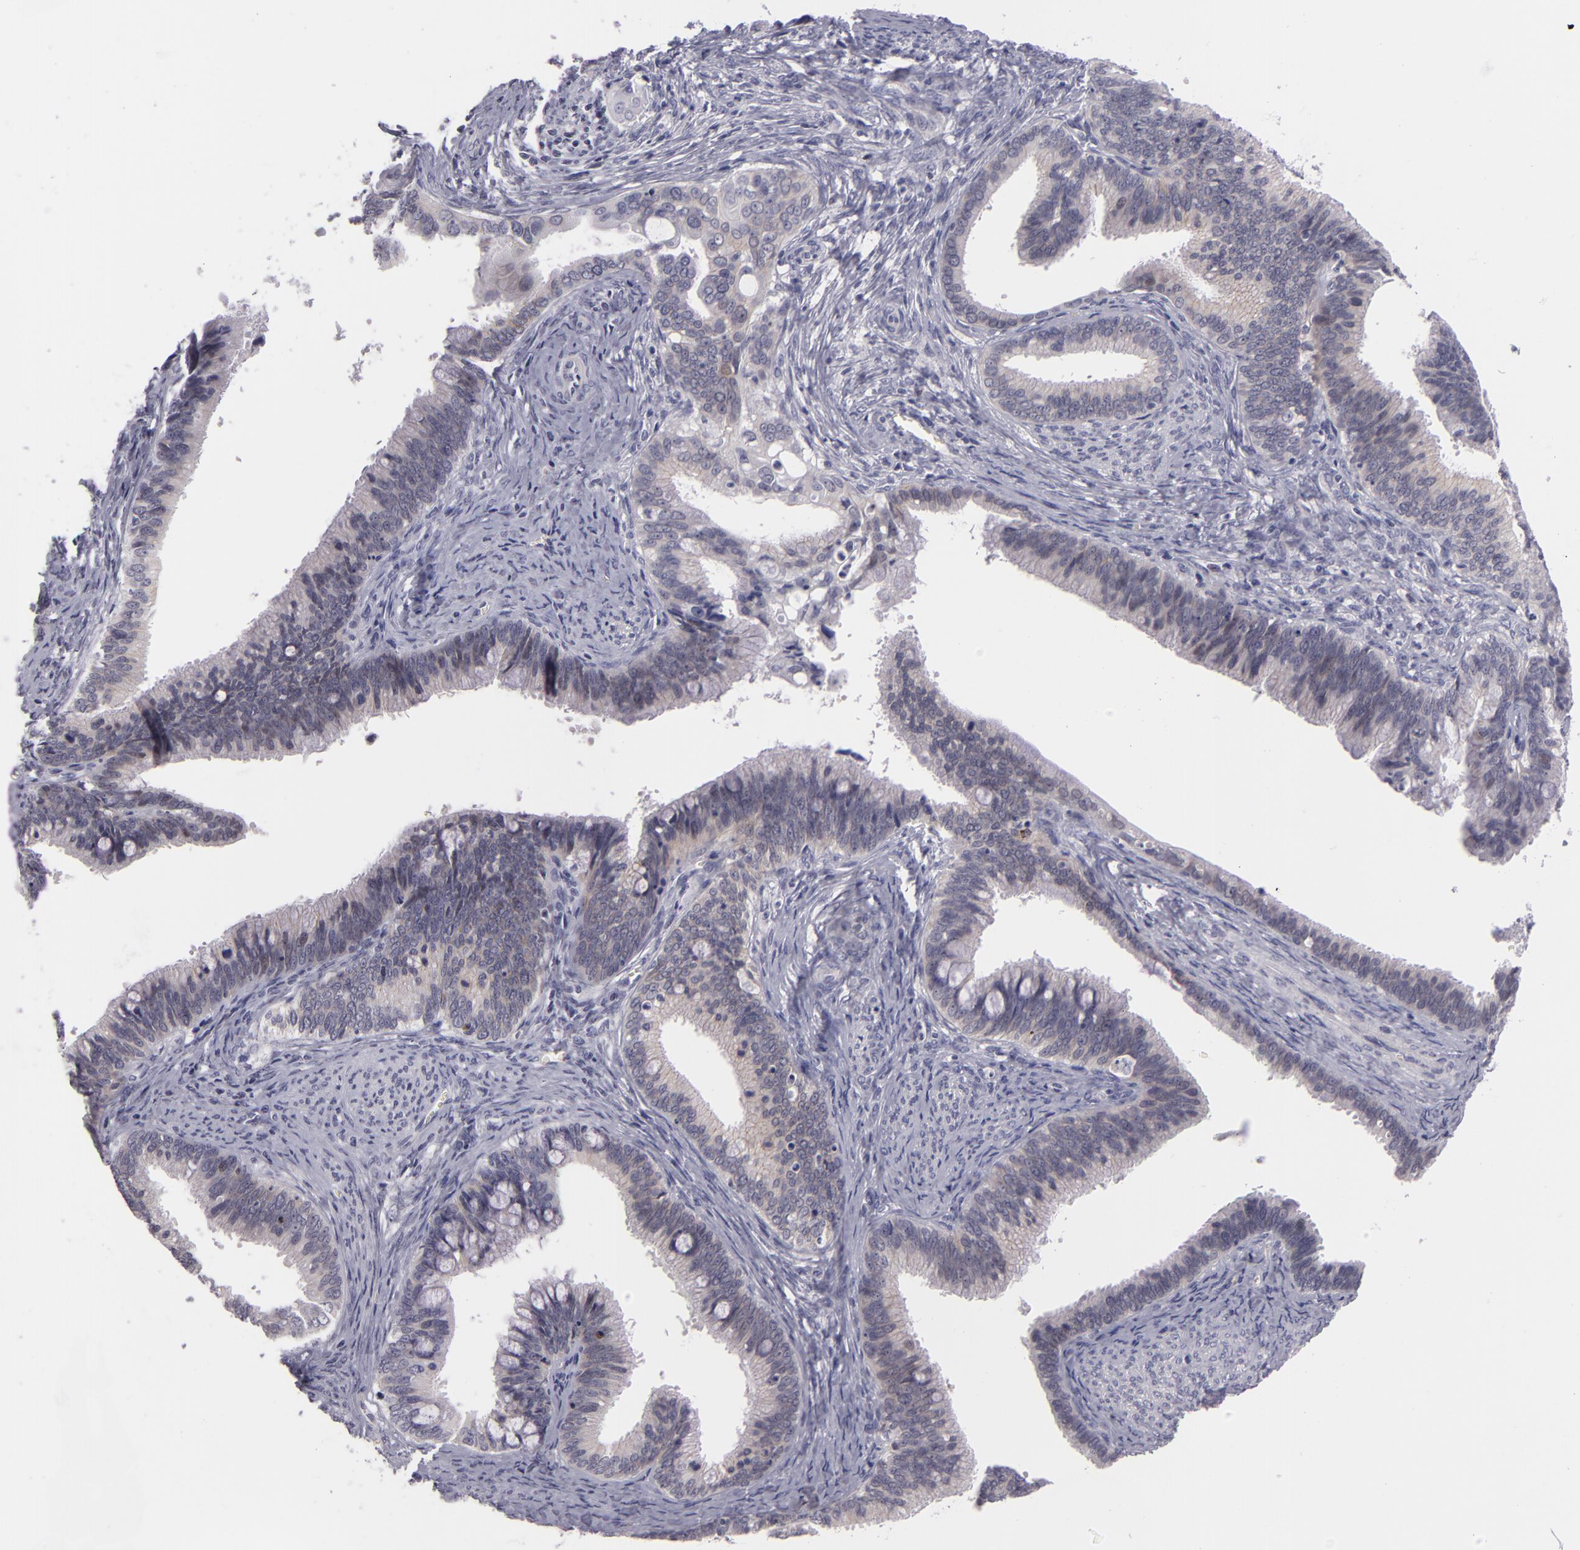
{"staining": {"intensity": "negative", "quantity": "none", "location": "none"}, "tissue": "cervical cancer", "cell_type": "Tumor cells", "image_type": "cancer", "snomed": [{"axis": "morphology", "description": "Adenocarcinoma, NOS"}, {"axis": "topography", "description": "Cervix"}], "caption": "Histopathology image shows no protein staining in tumor cells of cervical cancer tissue.", "gene": "CTNNB1", "patient": {"sex": "female", "age": 47}}